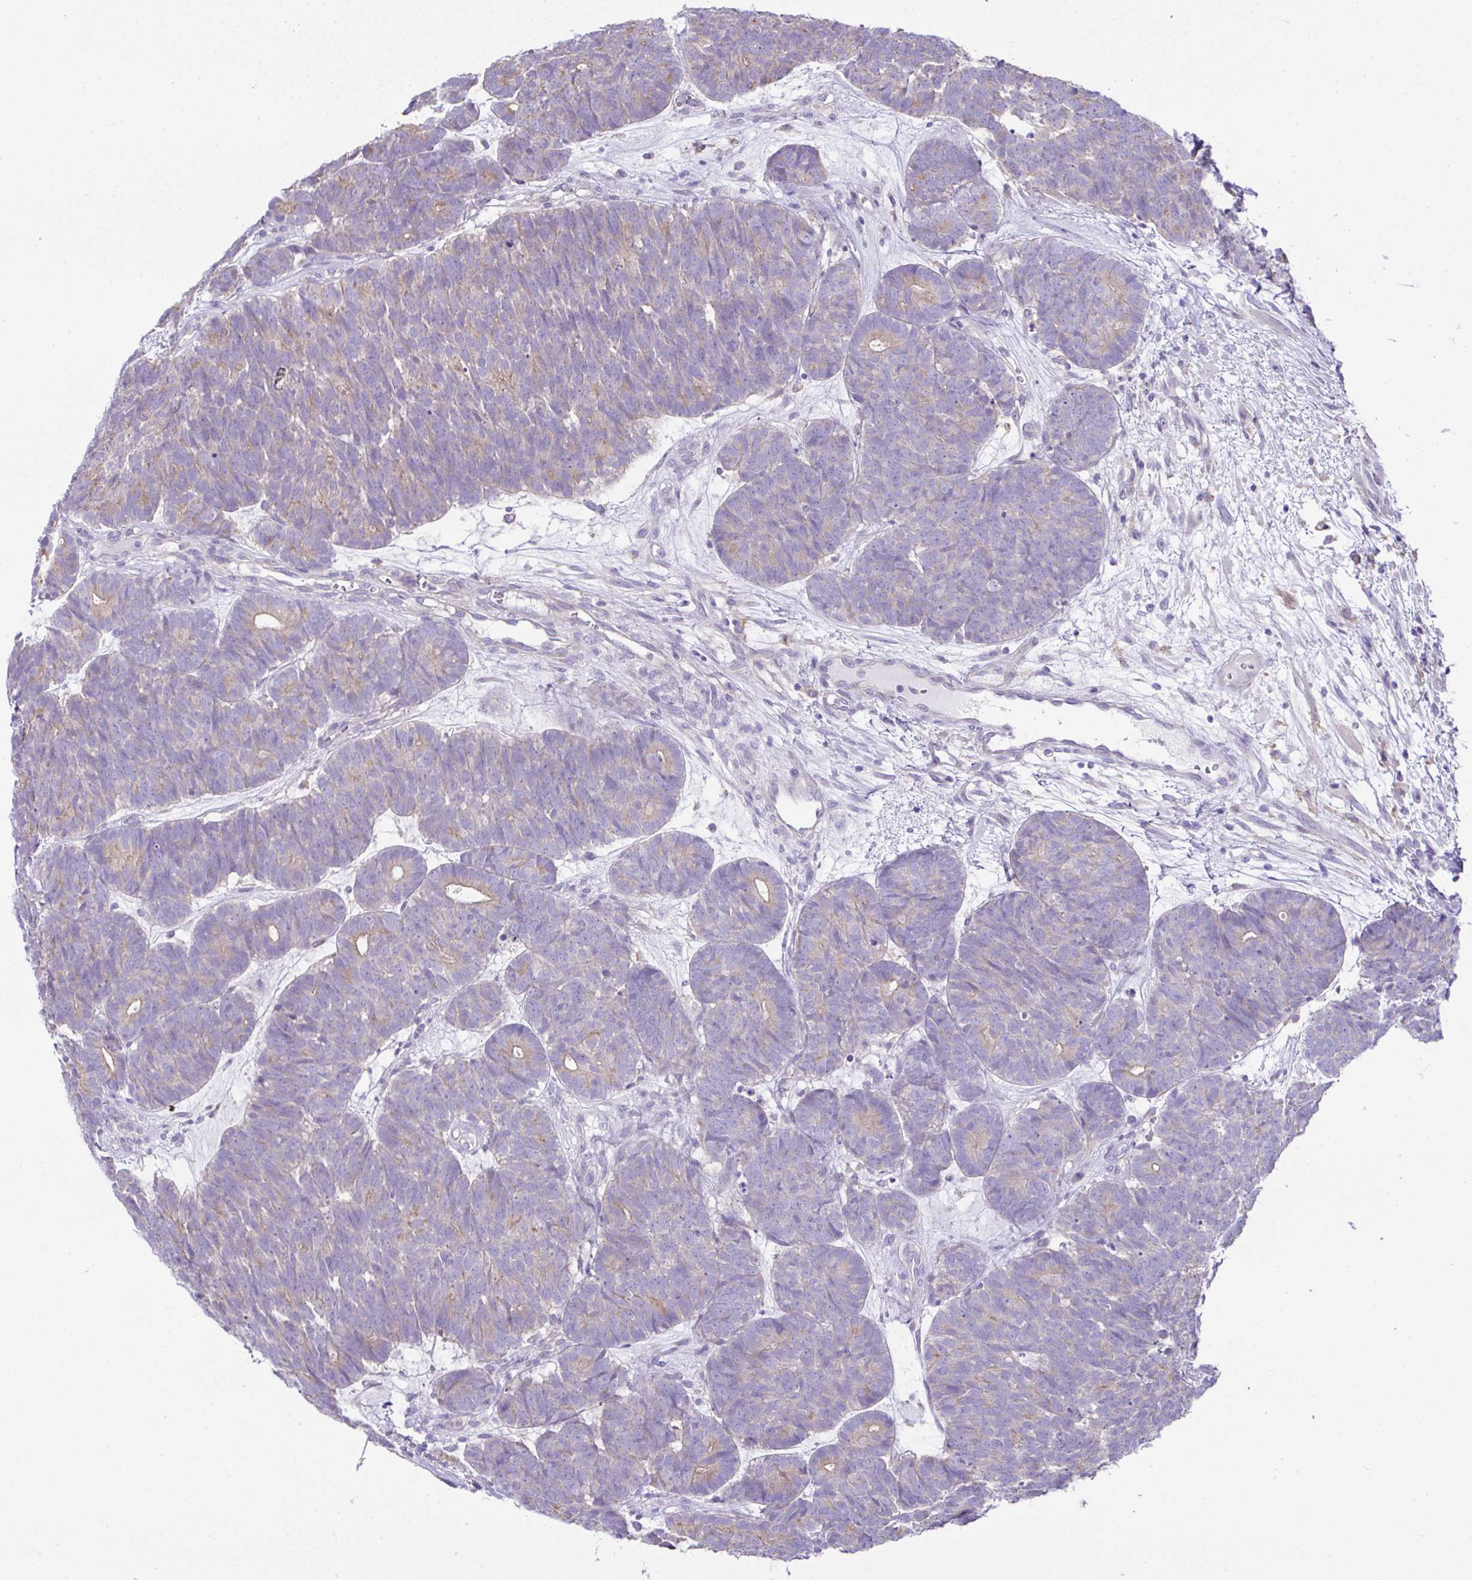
{"staining": {"intensity": "weak", "quantity": "25%-75%", "location": "cytoplasmic/membranous"}, "tissue": "head and neck cancer", "cell_type": "Tumor cells", "image_type": "cancer", "snomed": [{"axis": "morphology", "description": "Adenocarcinoma, NOS"}, {"axis": "topography", "description": "Head-Neck"}], "caption": "Head and neck cancer (adenocarcinoma) tissue displays weak cytoplasmic/membranous expression in approximately 25%-75% of tumor cells The staining was performed using DAB (3,3'-diaminobenzidine), with brown indicating positive protein expression. Nuclei are stained blue with hematoxylin.", "gene": "OR4P4", "patient": {"sex": "female", "age": 81}}